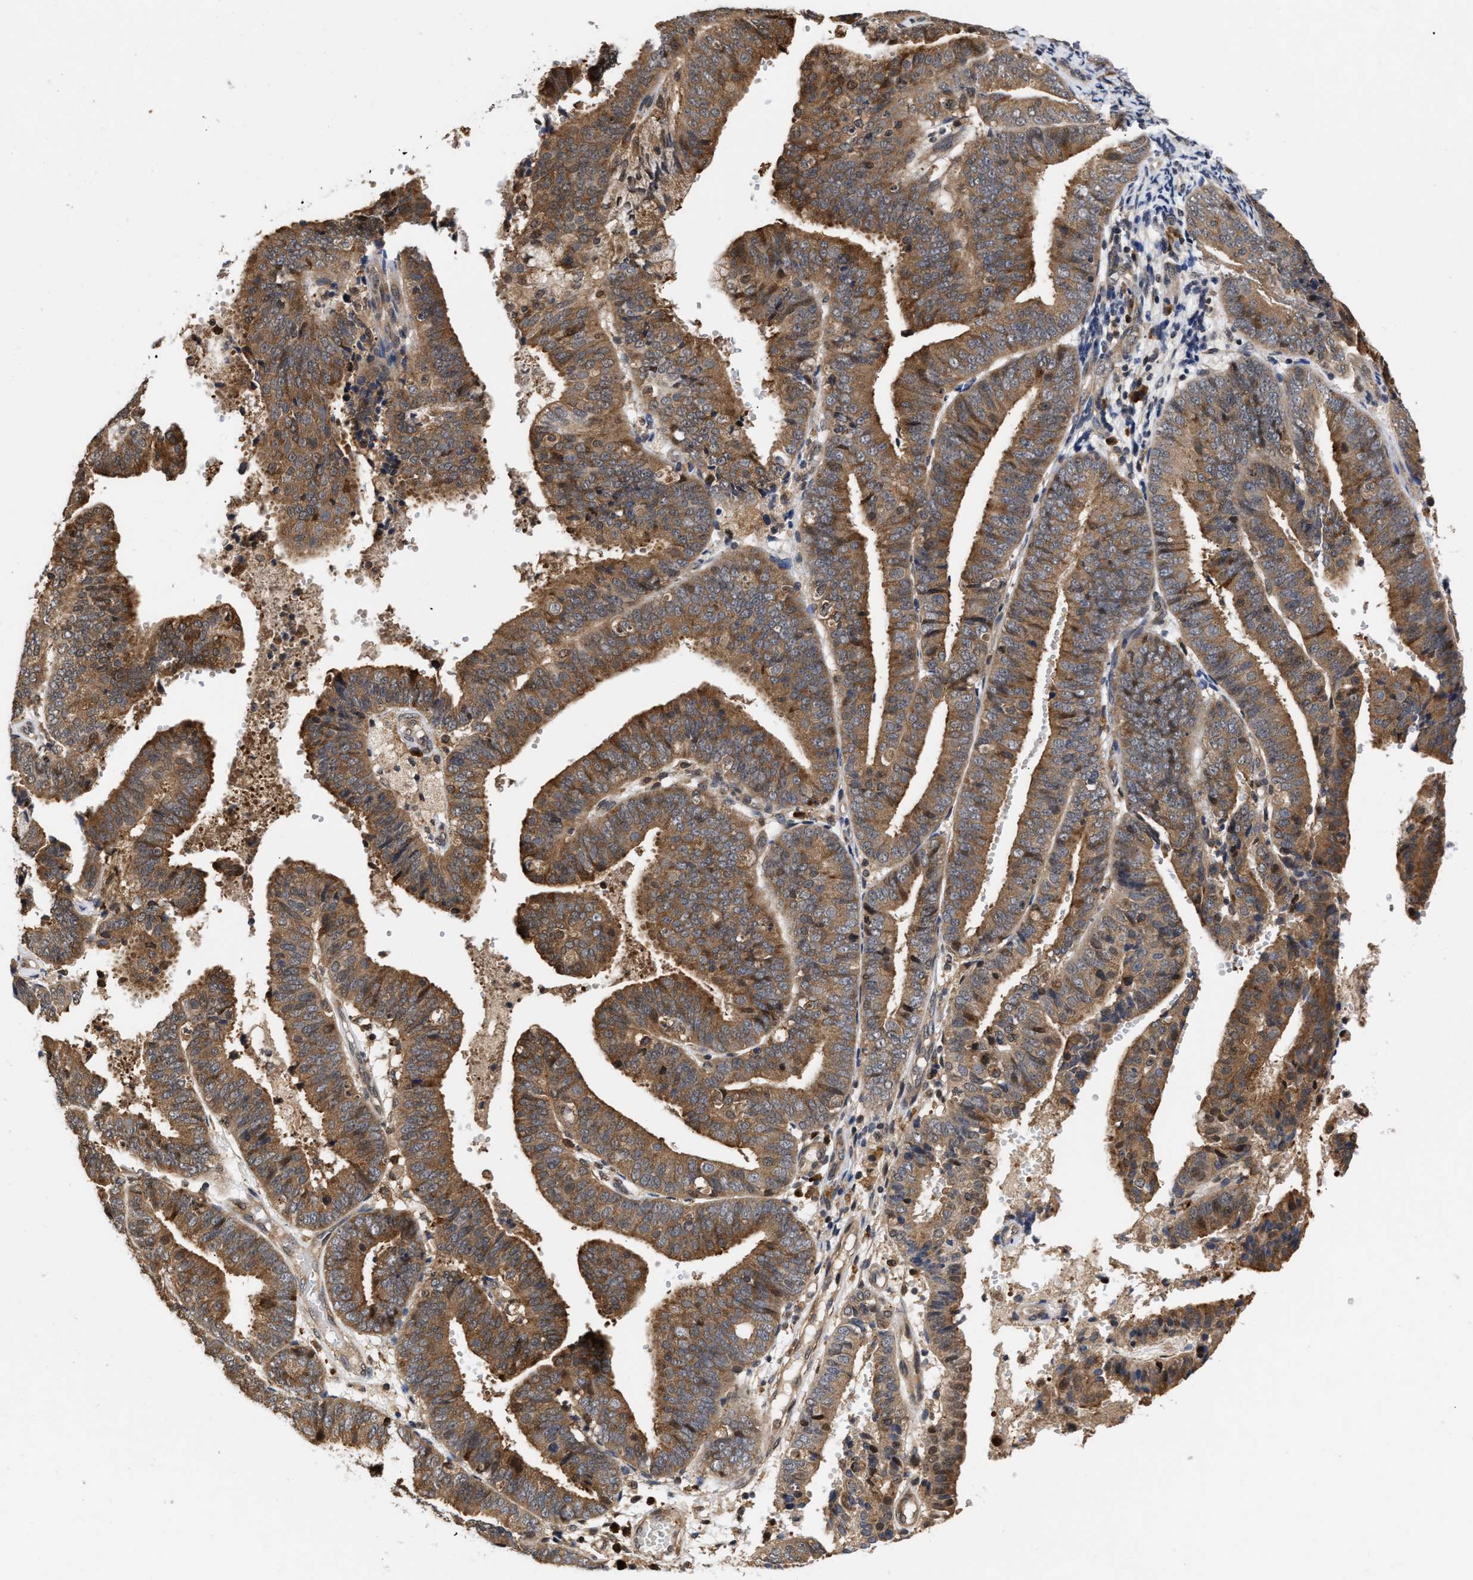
{"staining": {"intensity": "moderate", "quantity": ">75%", "location": "cytoplasmic/membranous"}, "tissue": "endometrial cancer", "cell_type": "Tumor cells", "image_type": "cancer", "snomed": [{"axis": "morphology", "description": "Adenocarcinoma, NOS"}, {"axis": "topography", "description": "Endometrium"}], "caption": "Immunohistochemical staining of human endometrial cancer exhibits moderate cytoplasmic/membranous protein expression in approximately >75% of tumor cells.", "gene": "CLIP2", "patient": {"sex": "female", "age": 63}}